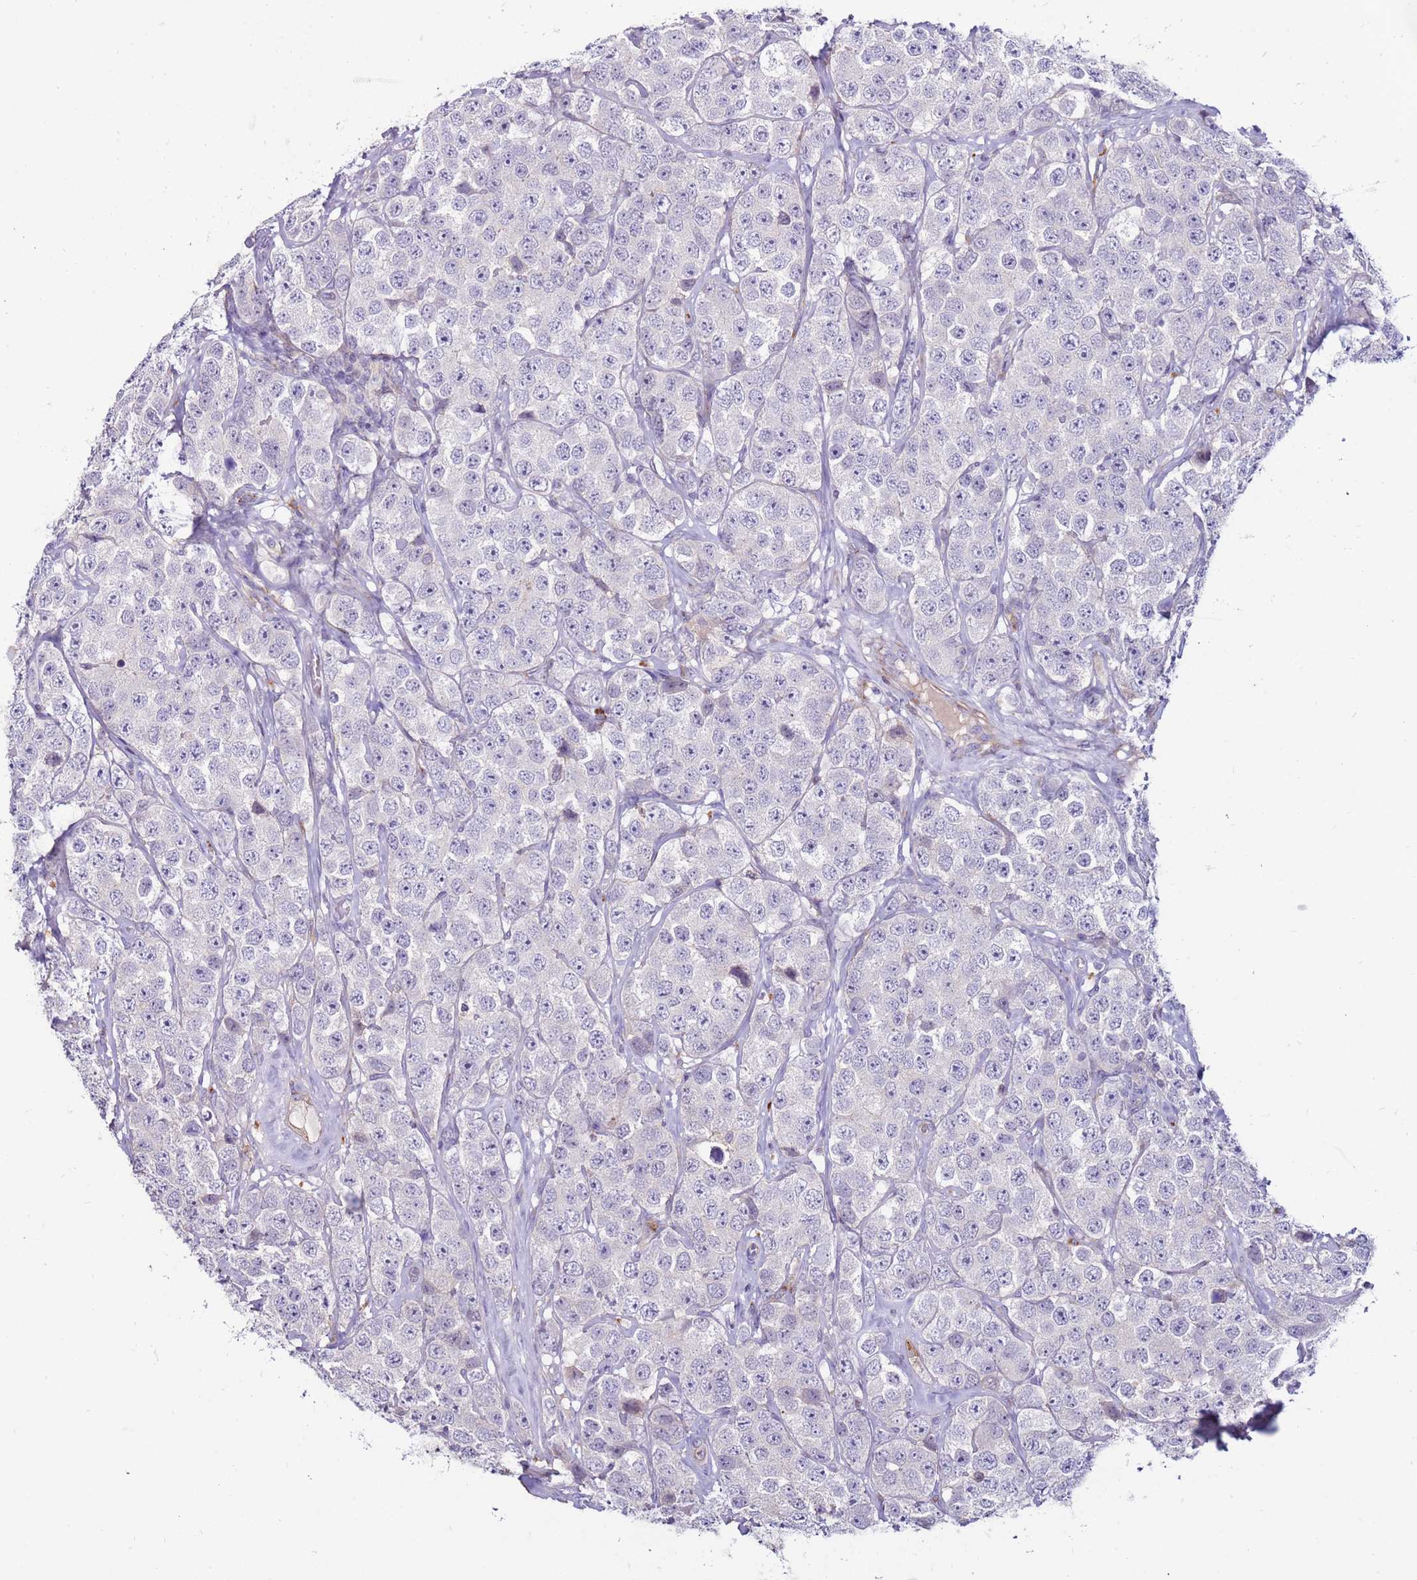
{"staining": {"intensity": "negative", "quantity": "none", "location": "none"}, "tissue": "testis cancer", "cell_type": "Tumor cells", "image_type": "cancer", "snomed": [{"axis": "morphology", "description": "Seminoma, NOS"}, {"axis": "topography", "description": "Testis"}], "caption": "High magnification brightfield microscopy of testis cancer stained with DAB (3,3'-diaminobenzidine) (brown) and counterstained with hematoxylin (blue): tumor cells show no significant staining. The staining is performed using DAB brown chromogen with nuclei counter-stained in using hematoxylin.", "gene": "CLEC4M", "patient": {"sex": "male", "age": 28}}